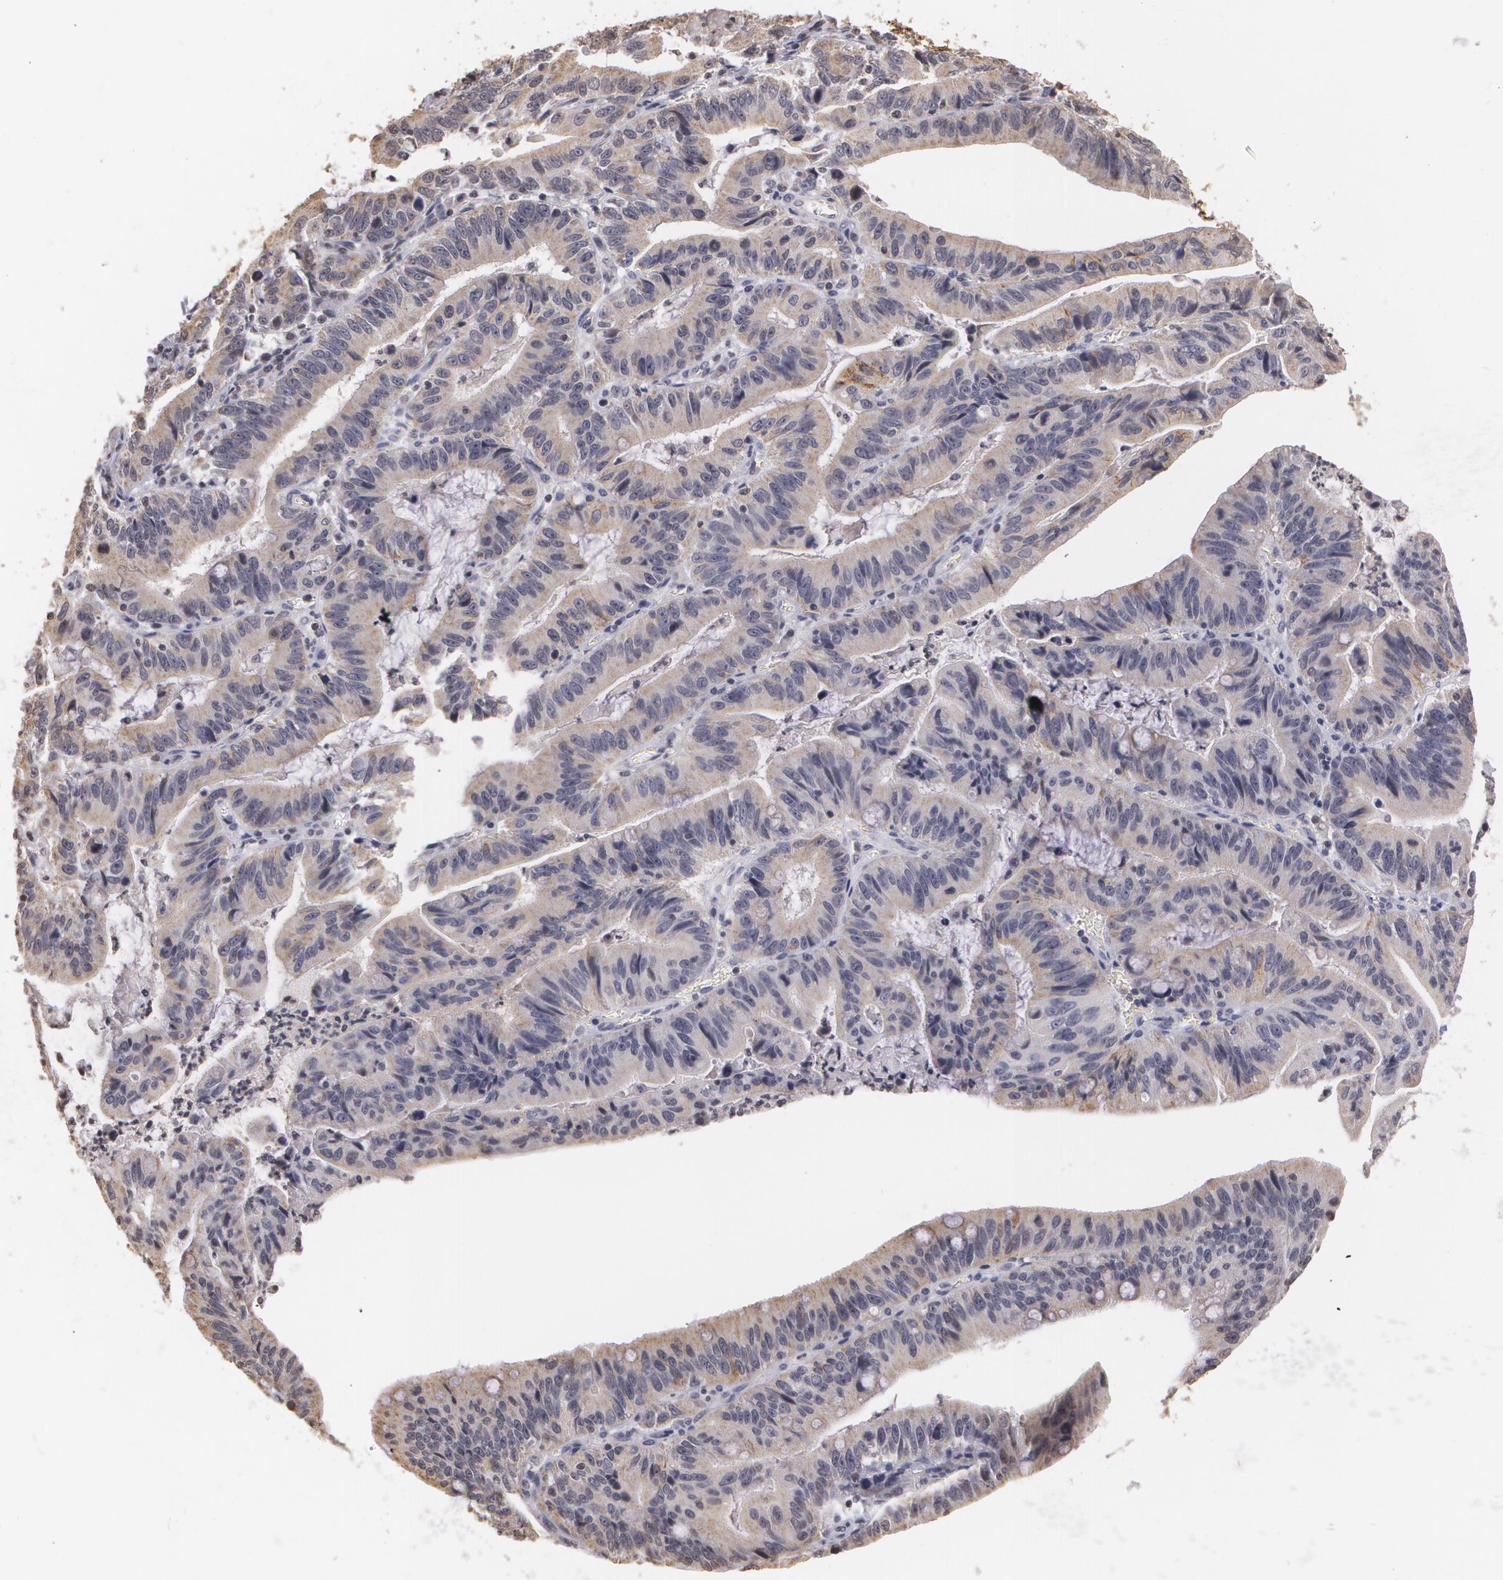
{"staining": {"intensity": "moderate", "quantity": "<25%", "location": "cytoplasmic/membranous"}, "tissue": "stomach cancer", "cell_type": "Tumor cells", "image_type": "cancer", "snomed": [{"axis": "morphology", "description": "Adenocarcinoma, NOS"}, {"axis": "topography", "description": "Stomach, upper"}], "caption": "DAB immunohistochemical staining of human stomach cancer shows moderate cytoplasmic/membranous protein expression in approximately <25% of tumor cells.", "gene": "THRB", "patient": {"sex": "male", "age": 63}}